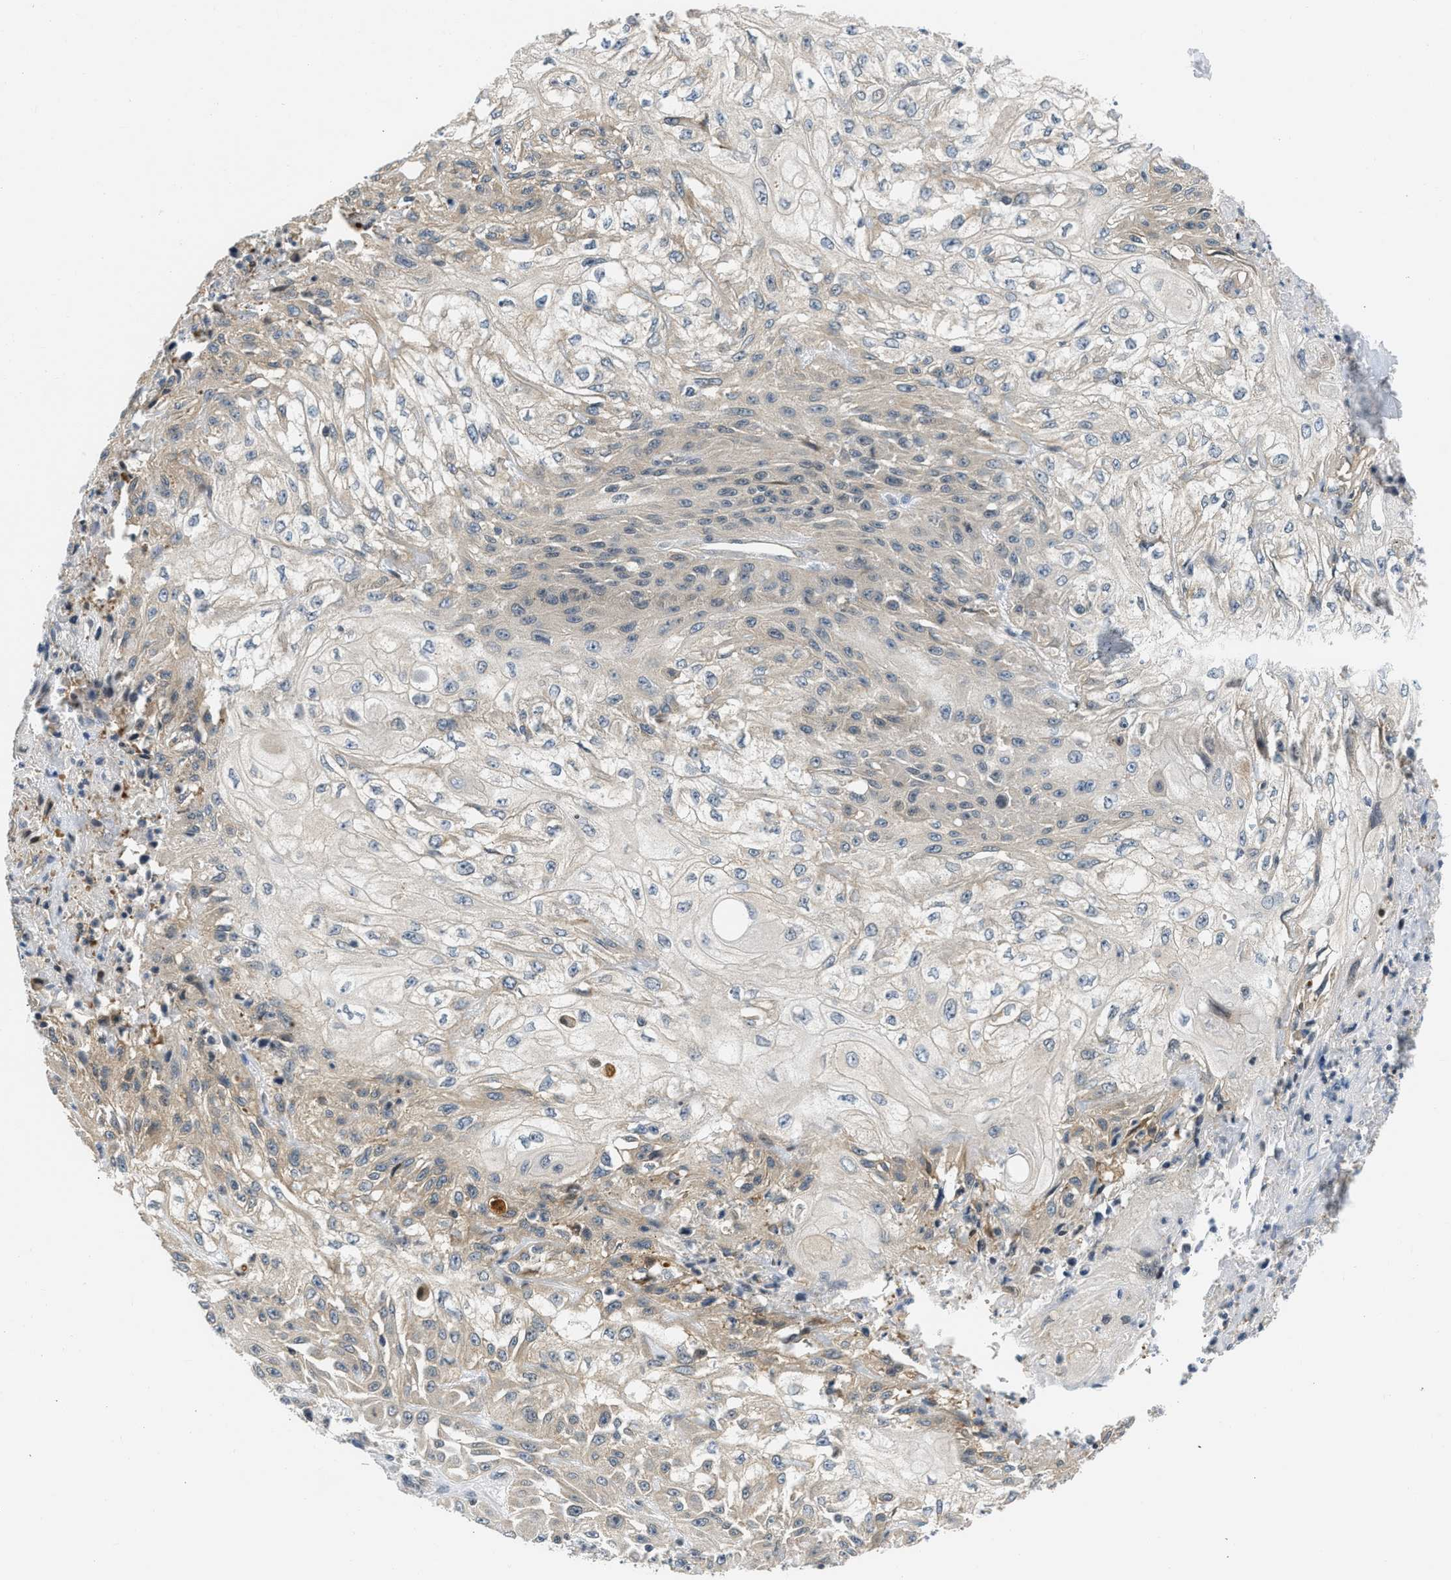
{"staining": {"intensity": "weak", "quantity": "<25%", "location": "cytoplasmic/membranous"}, "tissue": "skin cancer", "cell_type": "Tumor cells", "image_type": "cancer", "snomed": [{"axis": "morphology", "description": "Squamous cell carcinoma, NOS"}, {"axis": "morphology", "description": "Squamous cell carcinoma, metastatic, NOS"}, {"axis": "topography", "description": "Skin"}, {"axis": "topography", "description": "Lymph node"}], "caption": "An IHC micrograph of skin cancer is shown. There is no staining in tumor cells of skin cancer.", "gene": "OLIG3", "patient": {"sex": "male", "age": 75}}